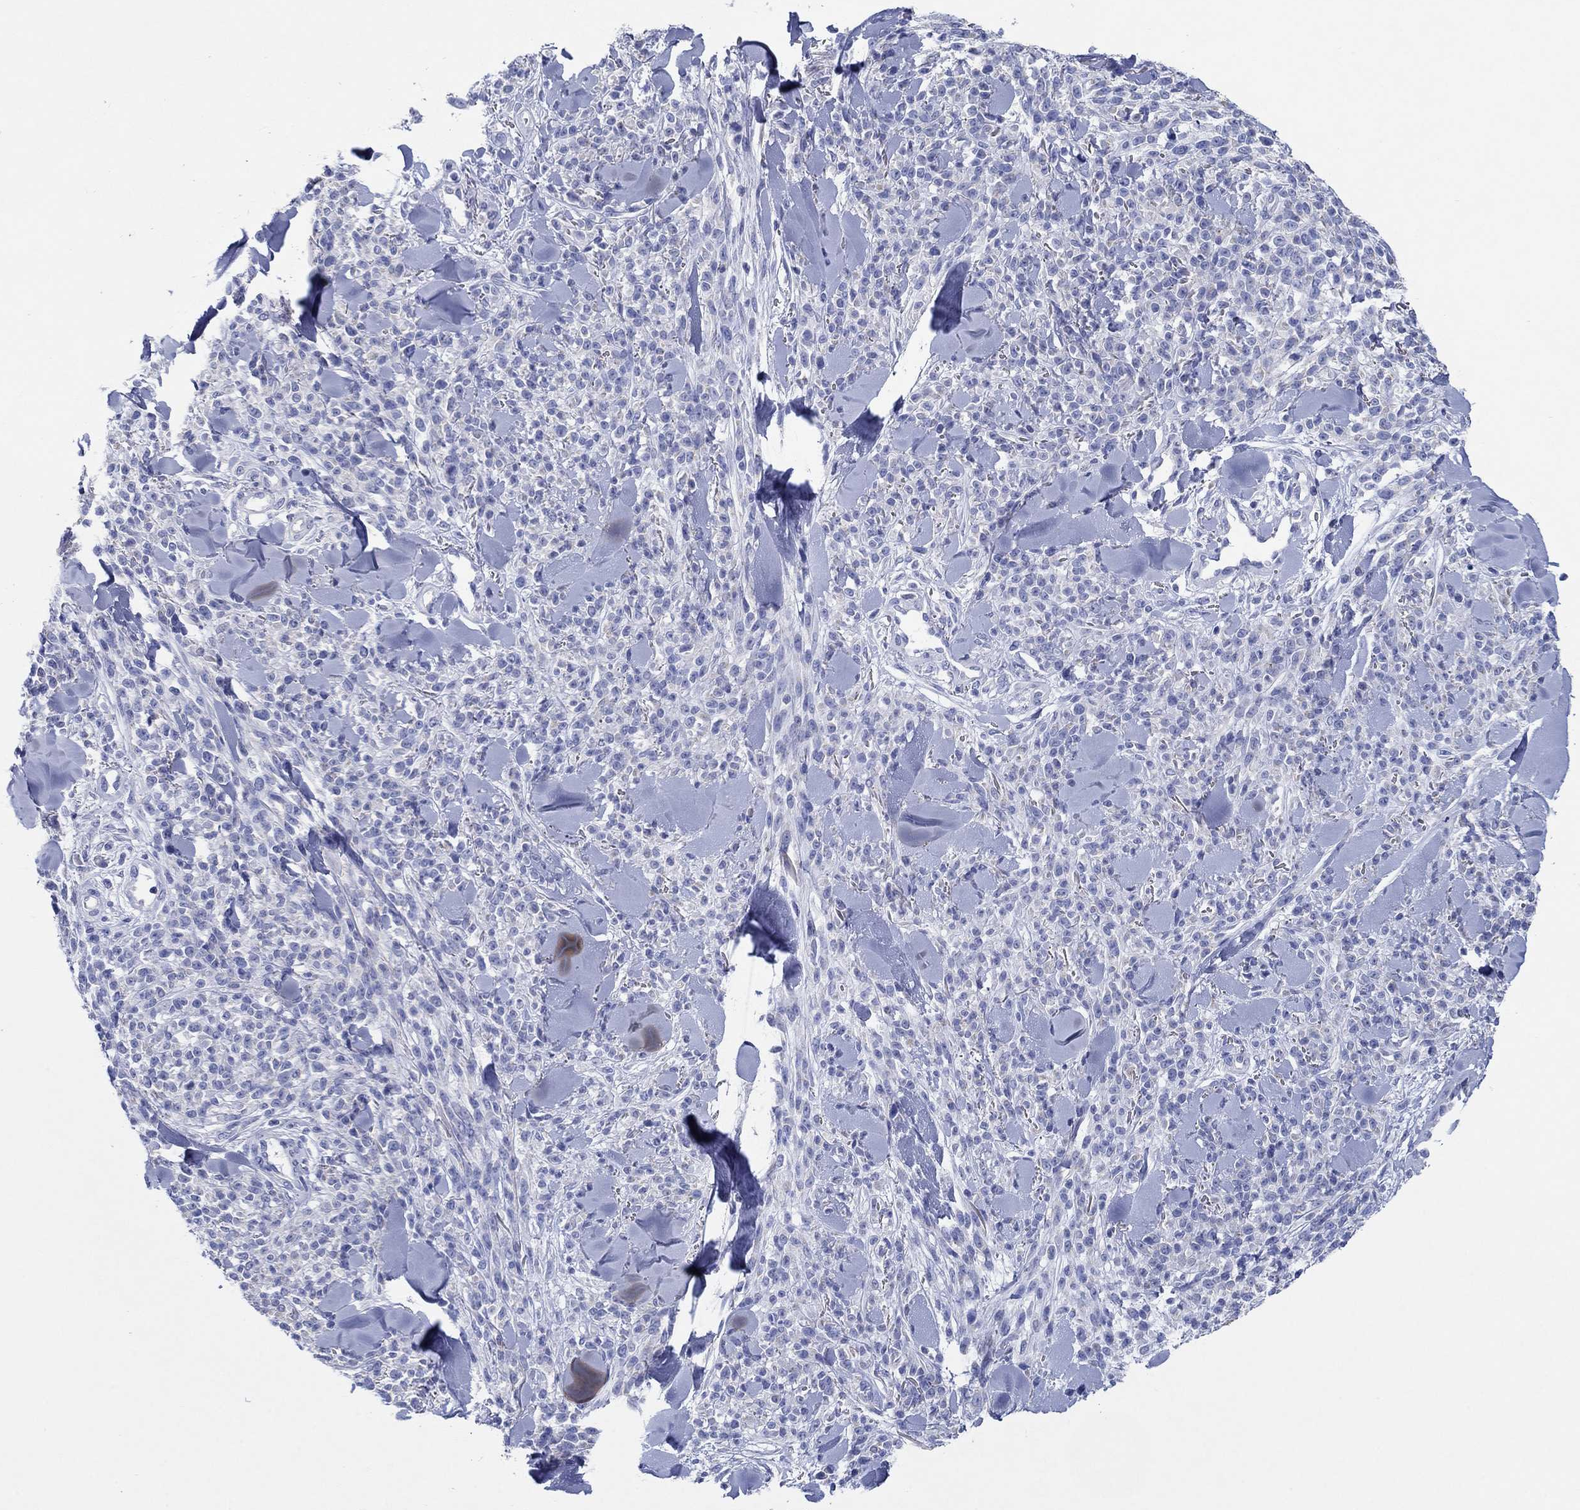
{"staining": {"intensity": "negative", "quantity": "none", "location": "none"}, "tissue": "melanoma", "cell_type": "Tumor cells", "image_type": "cancer", "snomed": [{"axis": "morphology", "description": "Malignant melanoma, NOS"}, {"axis": "topography", "description": "Skin"}, {"axis": "topography", "description": "Skin of trunk"}], "caption": "Tumor cells show no significant protein positivity in malignant melanoma.", "gene": "HCRT", "patient": {"sex": "male", "age": 74}}